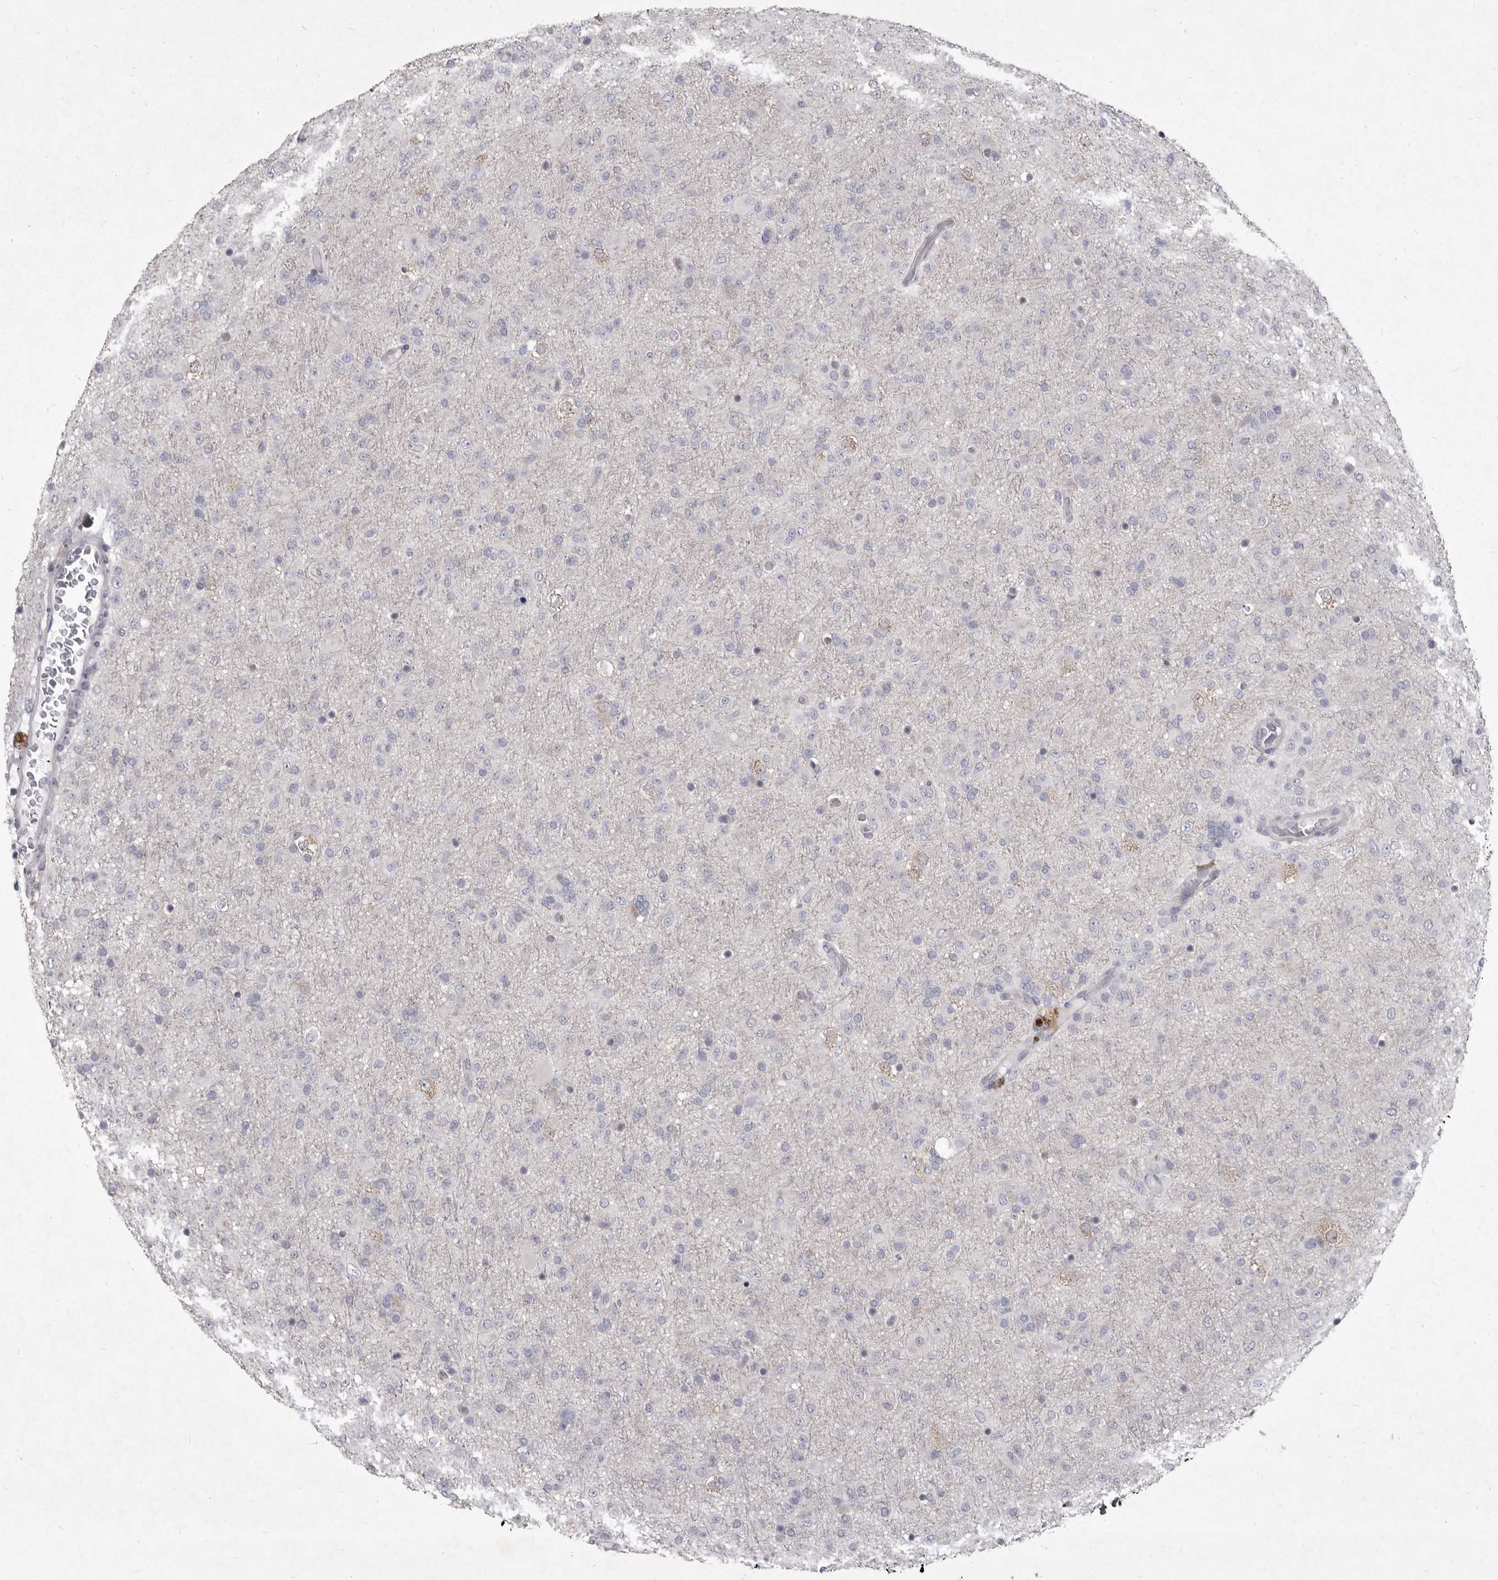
{"staining": {"intensity": "negative", "quantity": "none", "location": "none"}, "tissue": "glioma", "cell_type": "Tumor cells", "image_type": "cancer", "snomed": [{"axis": "morphology", "description": "Glioma, malignant, Low grade"}, {"axis": "topography", "description": "Brain"}], "caption": "Tumor cells show no significant expression in glioma. (DAB (3,3'-diaminobenzidine) immunohistochemistry visualized using brightfield microscopy, high magnification).", "gene": "GSK3B", "patient": {"sex": "male", "age": 65}}